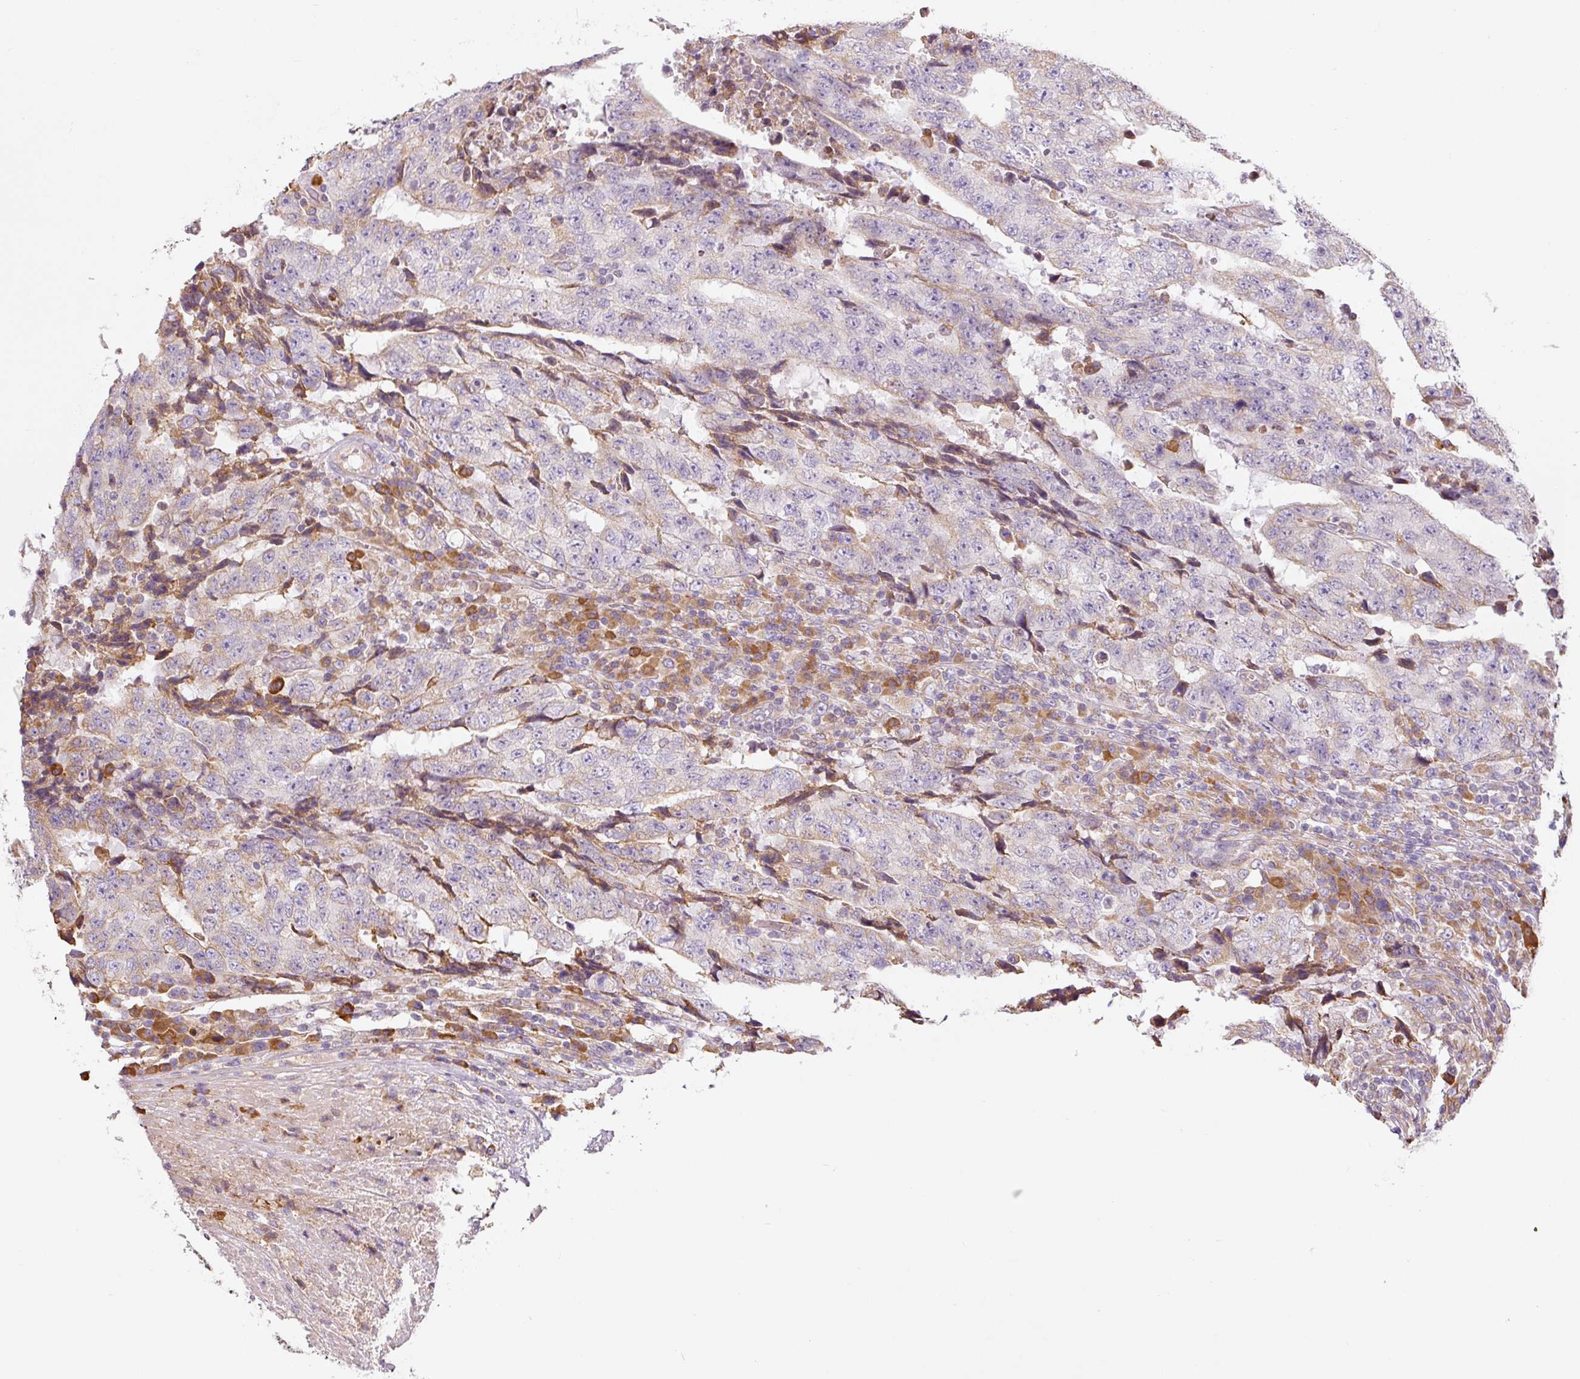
{"staining": {"intensity": "weak", "quantity": "<25%", "location": "cytoplasmic/membranous"}, "tissue": "testis cancer", "cell_type": "Tumor cells", "image_type": "cancer", "snomed": [{"axis": "morphology", "description": "Necrosis, NOS"}, {"axis": "morphology", "description": "Carcinoma, Embryonal, NOS"}, {"axis": "topography", "description": "Testis"}], "caption": "This is an IHC photomicrograph of testis embryonal carcinoma. There is no staining in tumor cells.", "gene": "MORN4", "patient": {"sex": "male", "age": 19}}